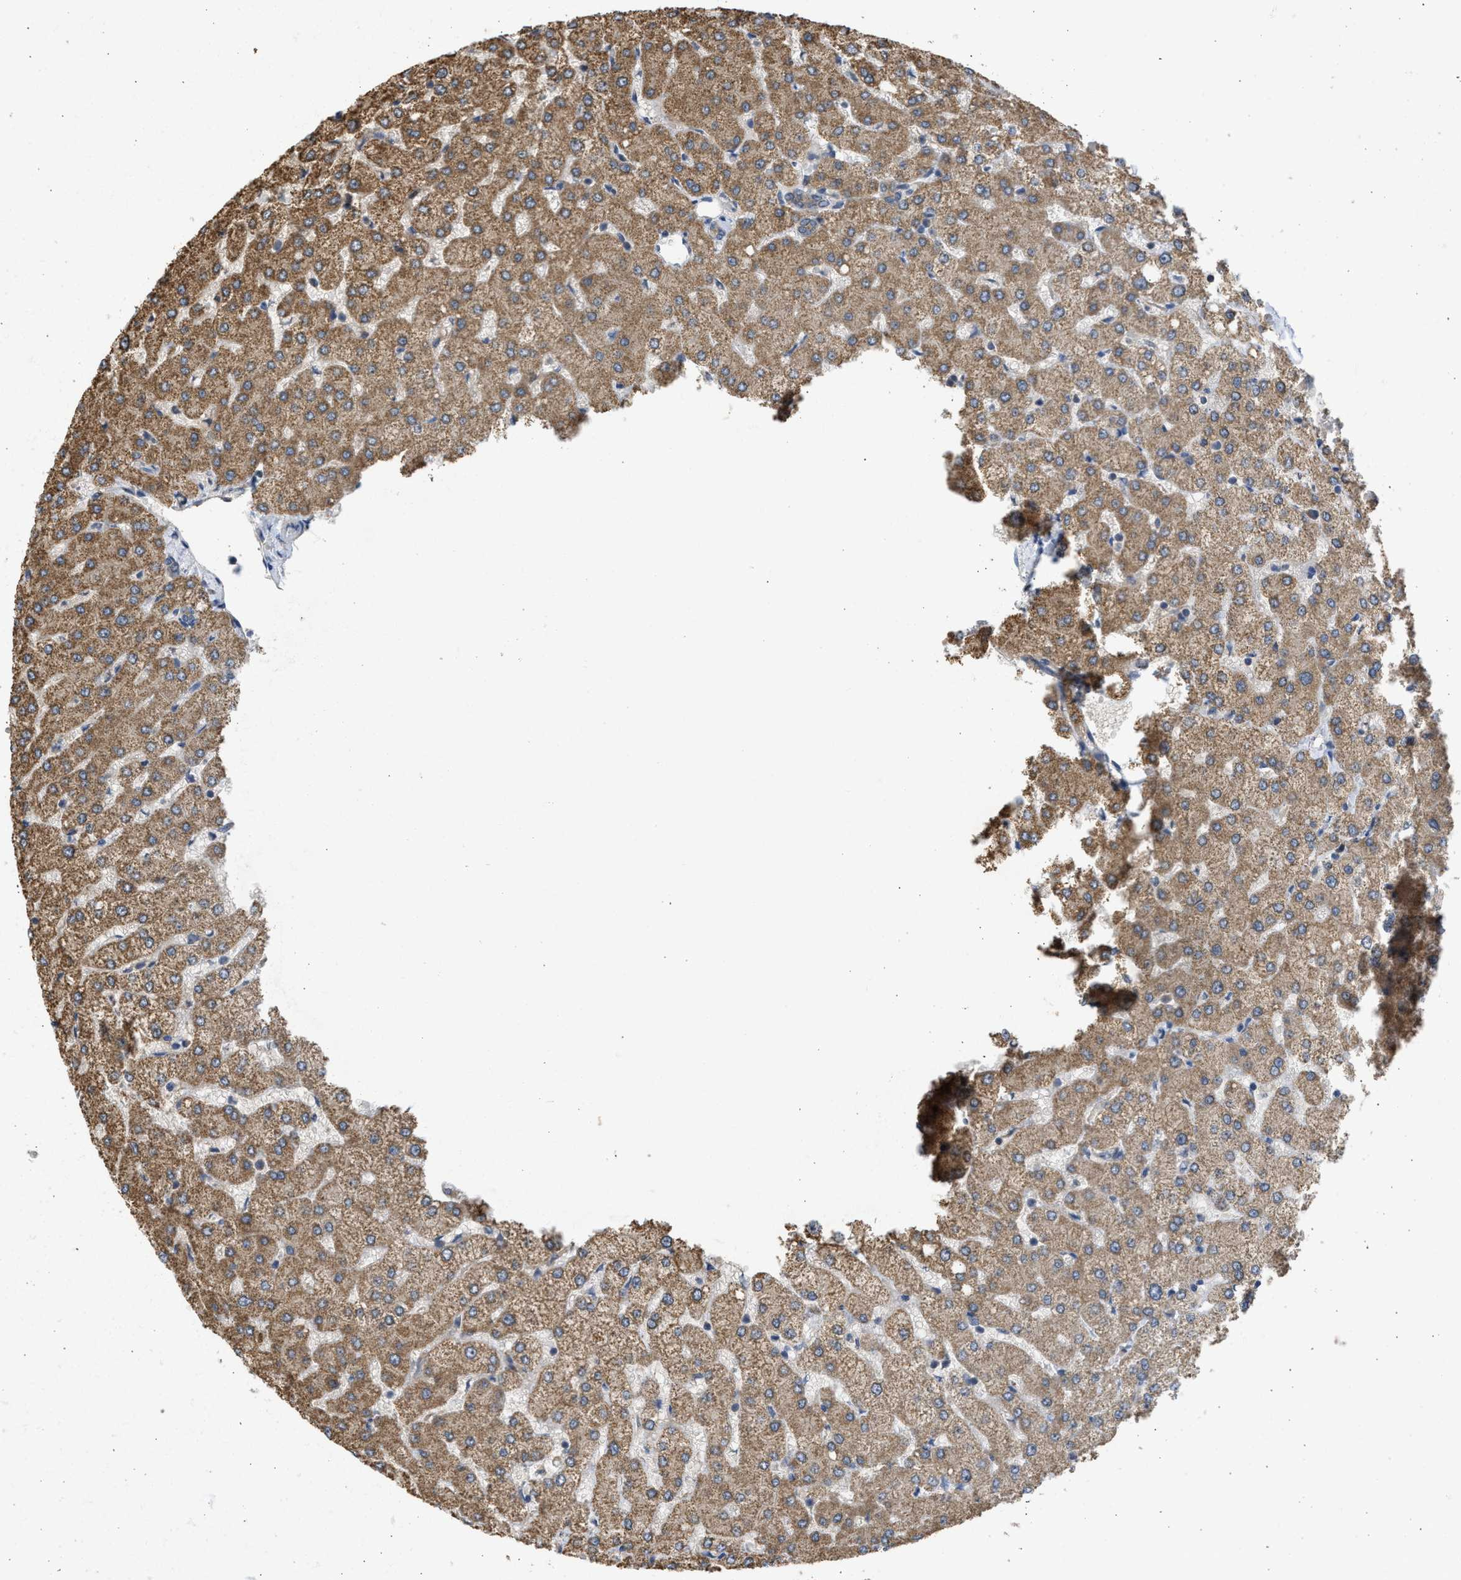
{"staining": {"intensity": "weak", "quantity": ">75%", "location": "cytoplasmic/membranous"}, "tissue": "liver", "cell_type": "Cholangiocytes", "image_type": "normal", "snomed": [{"axis": "morphology", "description": "Normal tissue, NOS"}, {"axis": "topography", "description": "Liver"}], "caption": "Approximately >75% of cholangiocytes in normal human liver demonstrate weak cytoplasmic/membranous protein positivity as visualized by brown immunohistochemical staining.", "gene": "CYP1A1", "patient": {"sex": "female", "age": 54}}